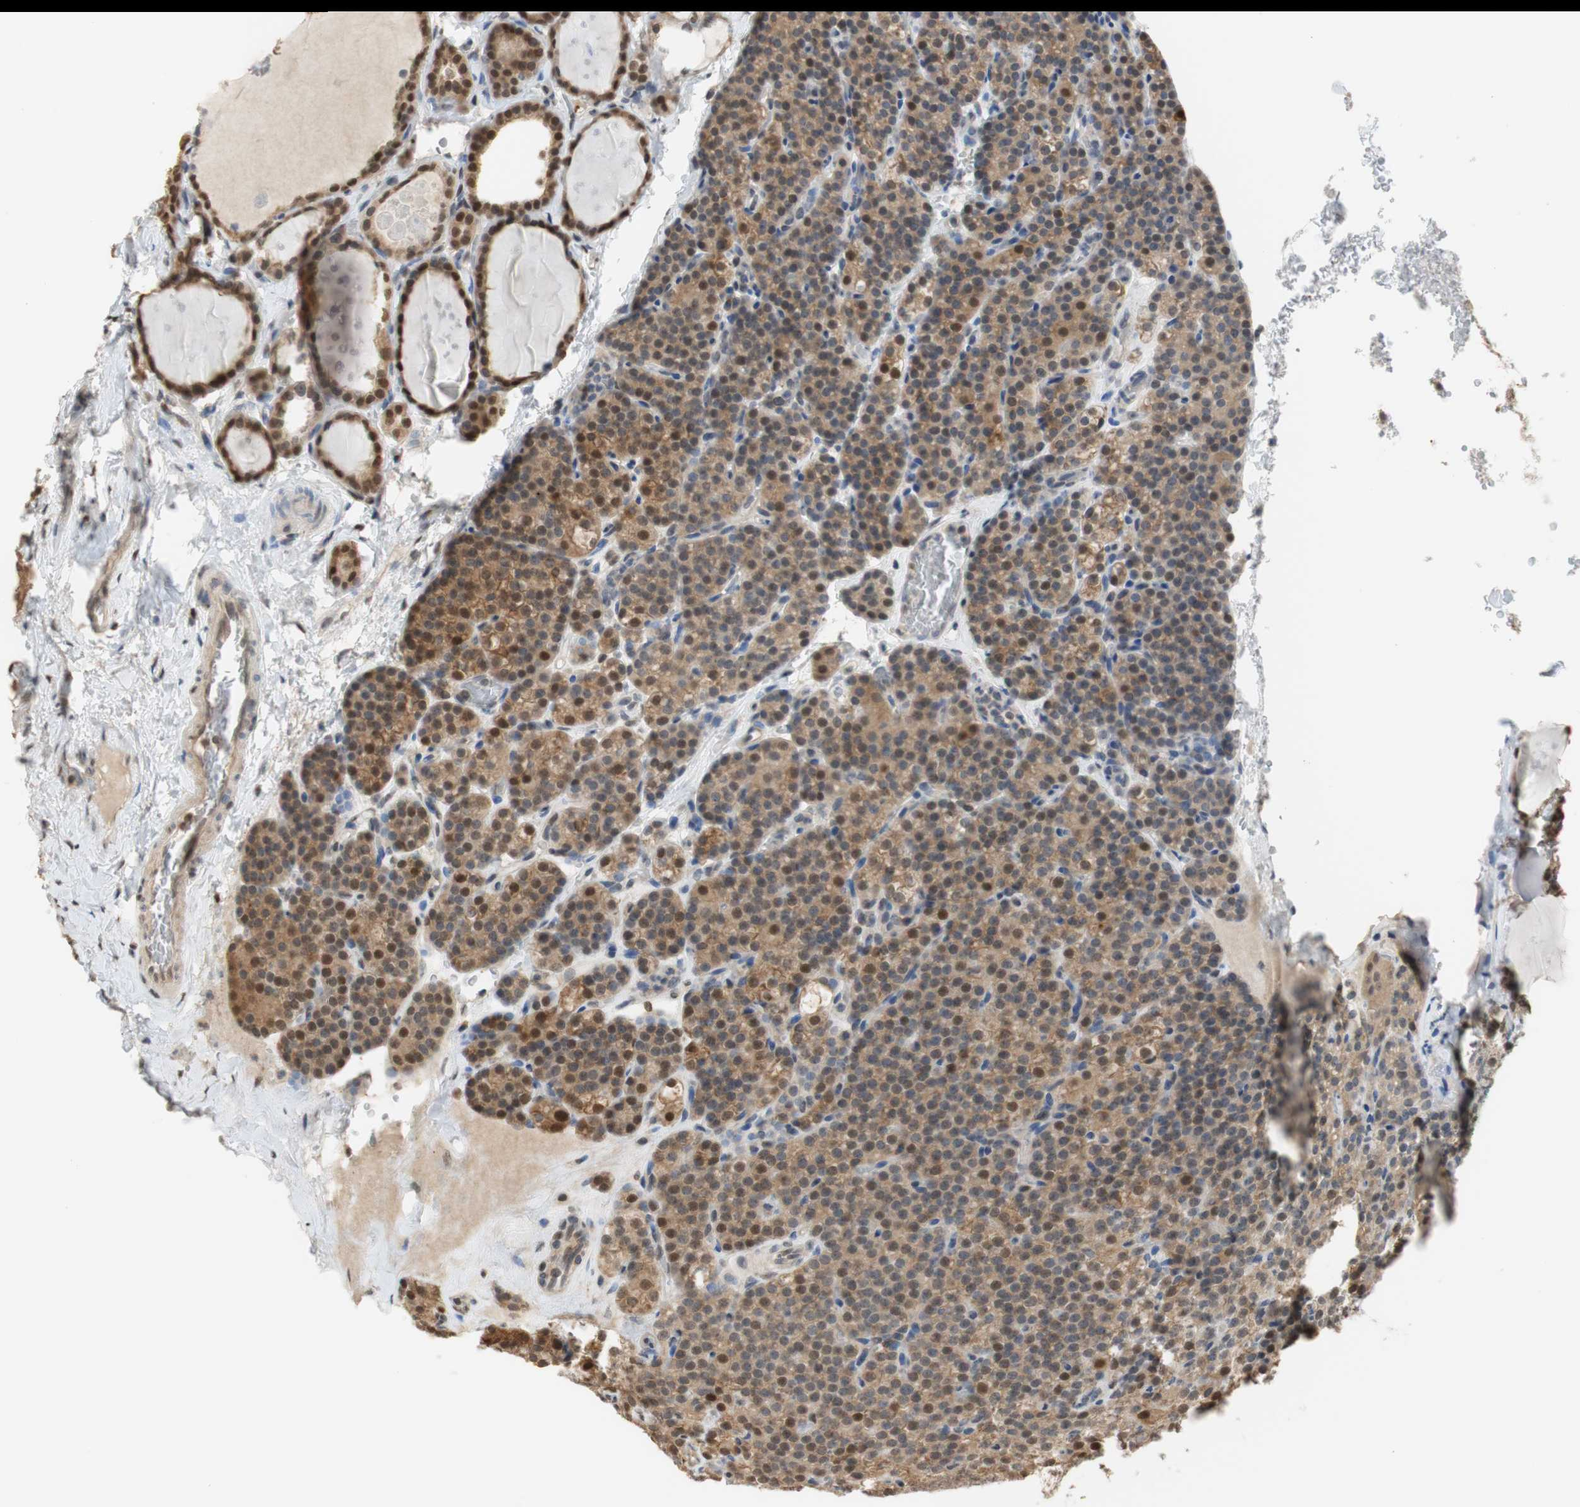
{"staining": {"intensity": "moderate", "quantity": ">75%", "location": "cytoplasmic/membranous,nuclear"}, "tissue": "parathyroid gland", "cell_type": "Glandular cells", "image_type": "normal", "snomed": [{"axis": "morphology", "description": "Normal tissue, NOS"}, {"axis": "topography", "description": "Parathyroid gland"}], "caption": "The micrograph shows a brown stain indicating the presence of a protein in the cytoplasmic/membranous,nuclear of glandular cells in parathyroid gland. Immunohistochemistry (ihc) stains the protein of interest in brown and the nuclei are stained blue.", "gene": "NAP1L4", "patient": {"sex": "female", "age": 57}}